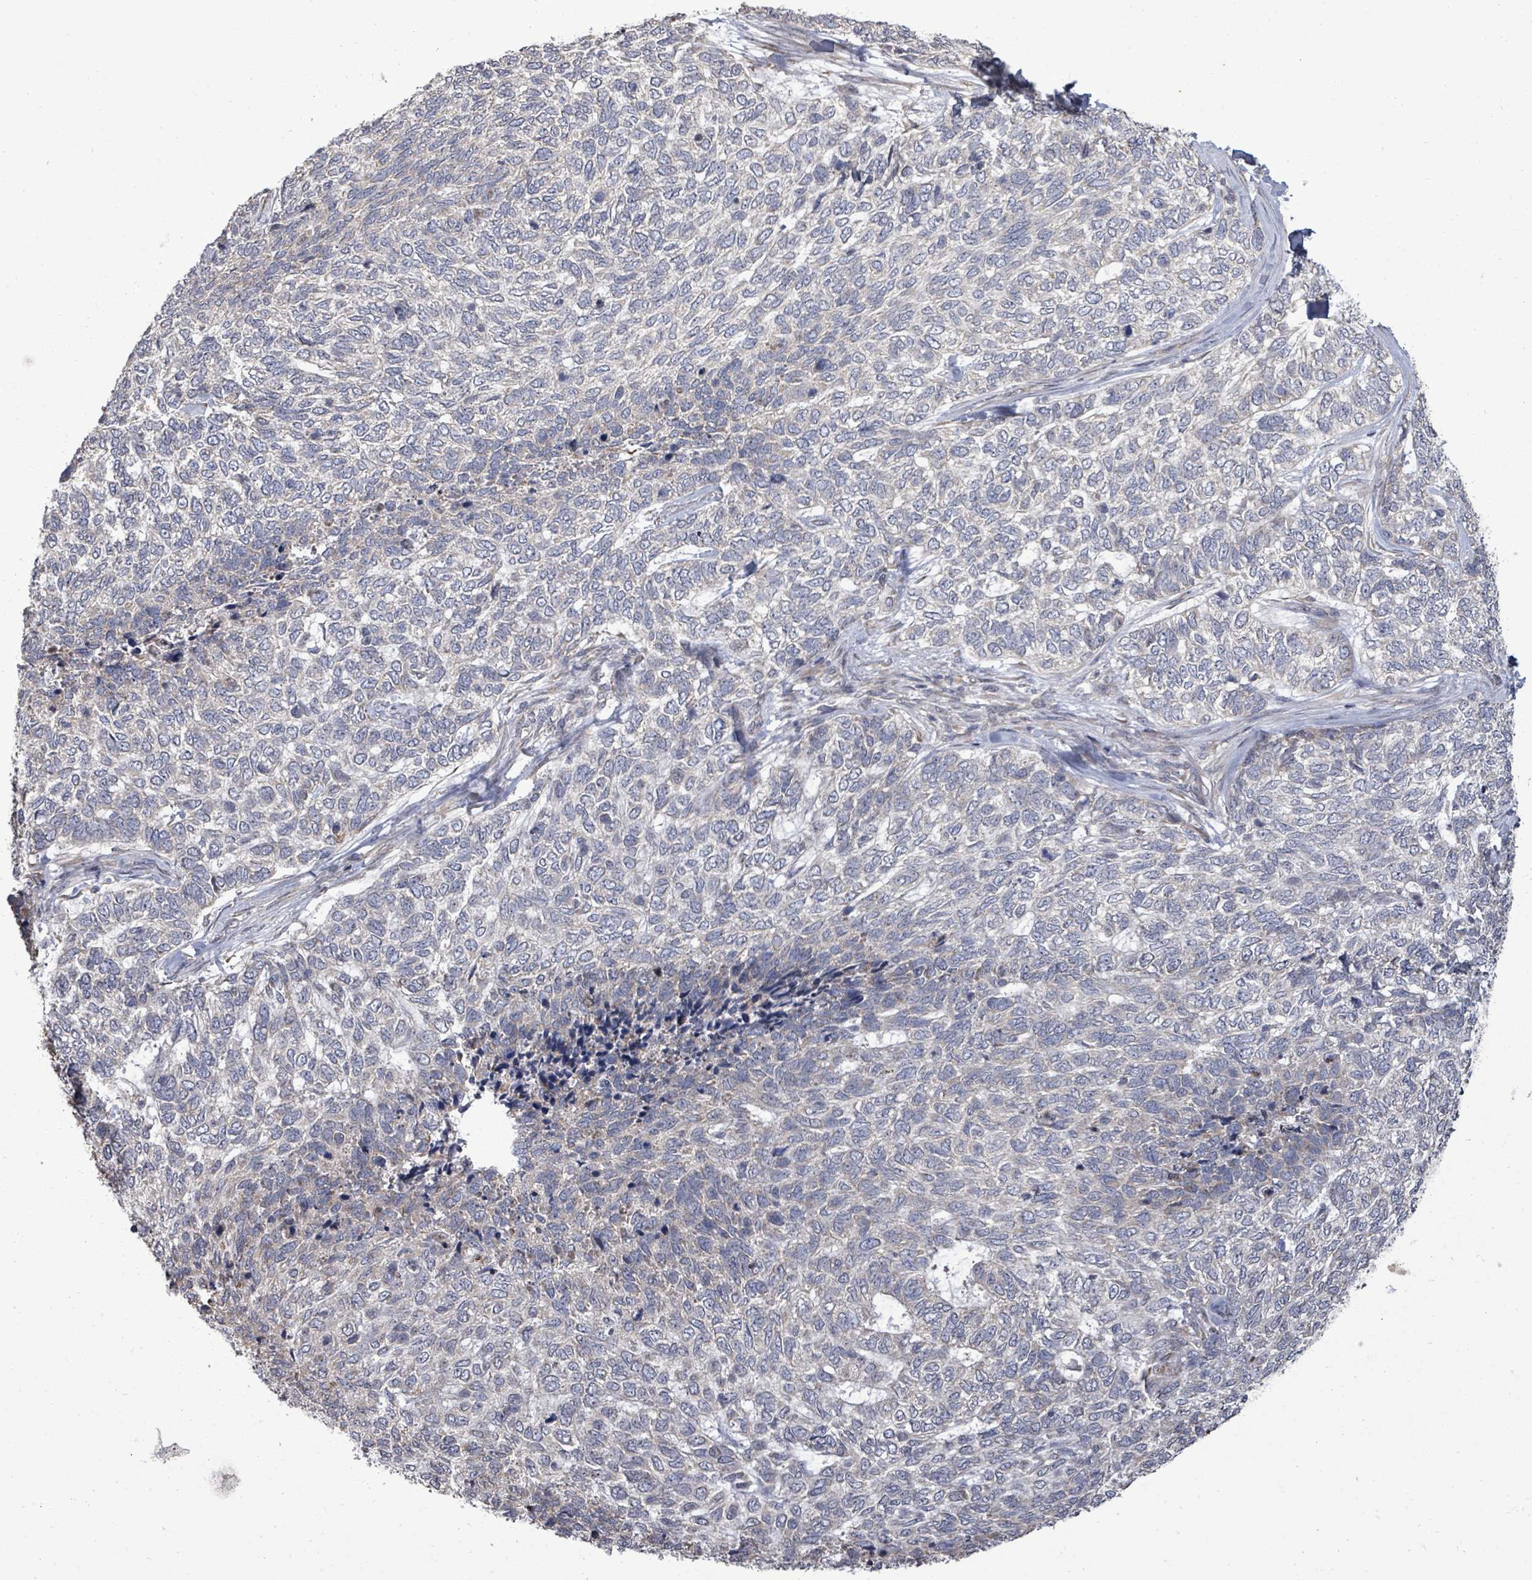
{"staining": {"intensity": "negative", "quantity": "none", "location": "none"}, "tissue": "skin cancer", "cell_type": "Tumor cells", "image_type": "cancer", "snomed": [{"axis": "morphology", "description": "Basal cell carcinoma"}, {"axis": "topography", "description": "Skin"}], "caption": "Immunohistochemistry (IHC) of basal cell carcinoma (skin) demonstrates no positivity in tumor cells.", "gene": "POMGNT2", "patient": {"sex": "female", "age": 65}}